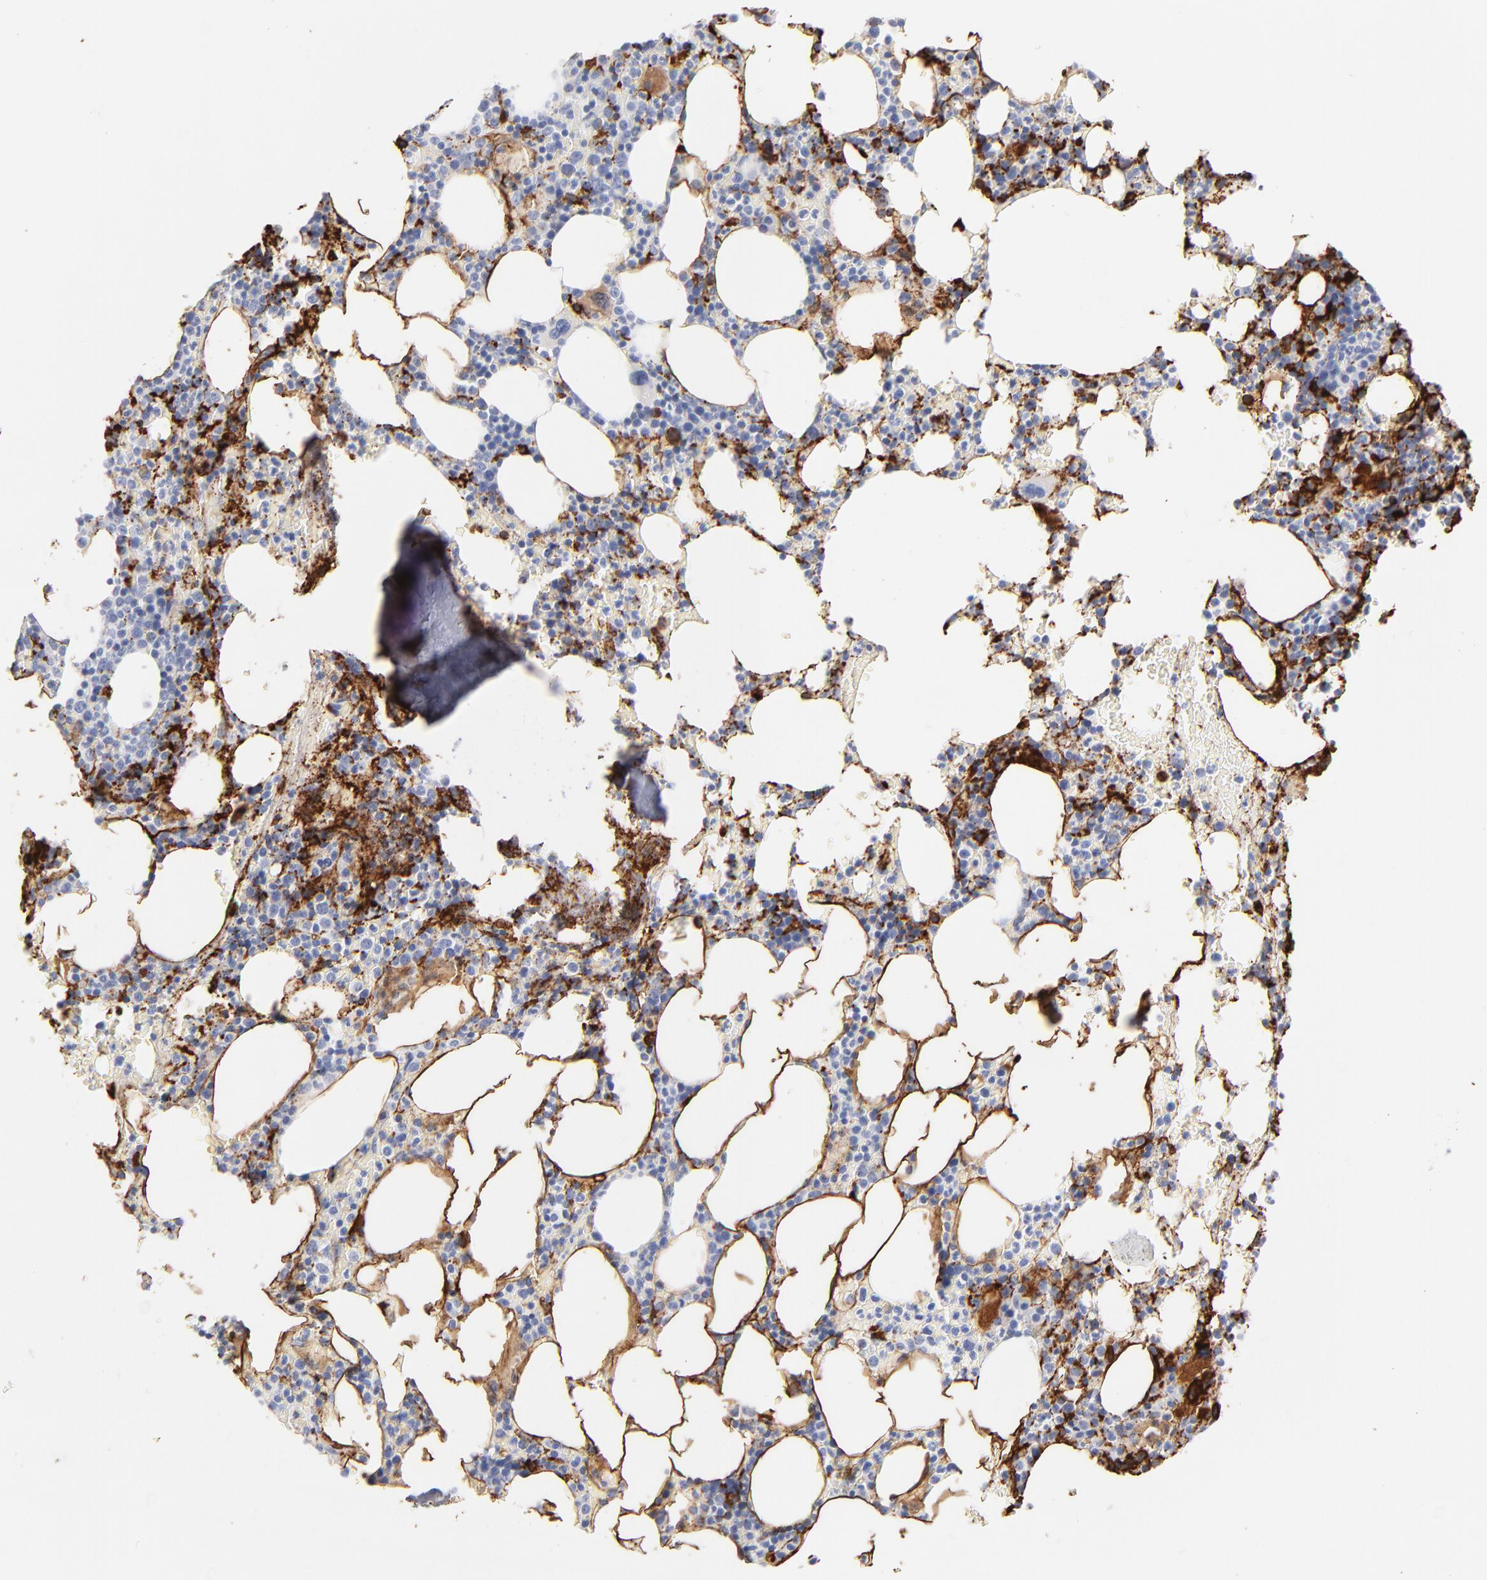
{"staining": {"intensity": "moderate", "quantity": "<25%", "location": "cytoplasmic/membranous"}, "tissue": "bone marrow", "cell_type": "Hematopoietic cells", "image_type": "normal", "snomed": [{"axis": "morphology", "description": "Normal tissue, NOS"}, {"axis": "topography", "description": "Bone marrow"}], "caption": "A micrograph of bone marrow stained for a protein shows moderate cytoplasmic/membranous brown staining in hematopoietic cells.", "gene": "APOH", "patient": {"sex": "female", "age": 66}}